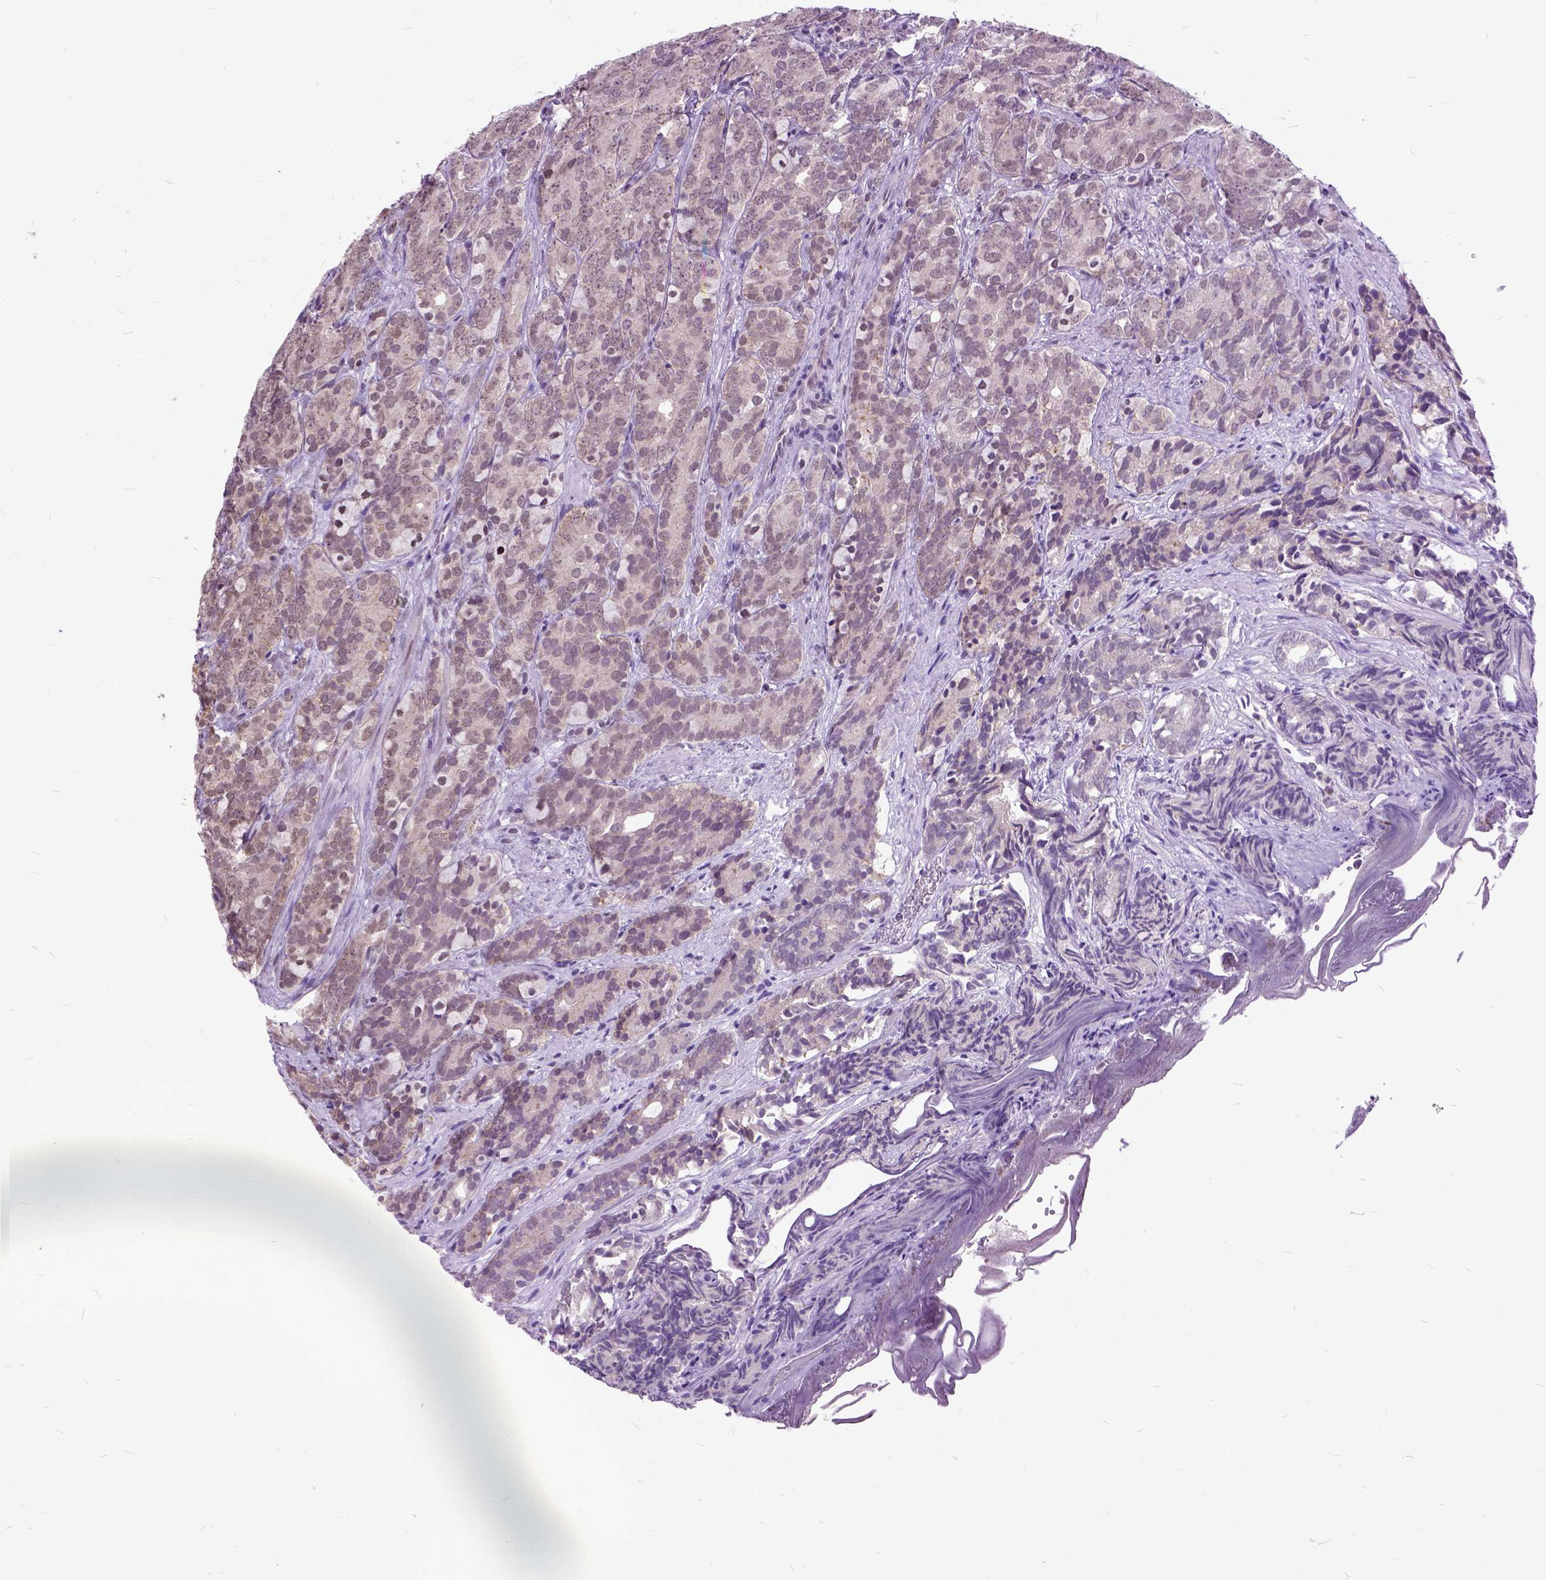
{"staining": {"intensity": "negative", "quantity": "none", "location": "none"}, "tissue": "prostate cancer", "cell_type": "Tumor cells", "image_type": "cancer", "snomed": [{"axis": "morphology", "description": "Adenocarcinoma, High grade"}, {"axis": "topography", "description": "Prostate"}], "caption": "IHC histopathology image of neoplastic tissue: human prostate cancer (adenocarcinoma (high-grade)) stained with DAB (3,3'-diaminobenzidine) shows no significant protein staining in tumor cells. (Brightfield microscopy of DAB immunohistochemistry at high magnification).", "gene": "ORC5", "patient": {"sex": "male", "age": 84}}